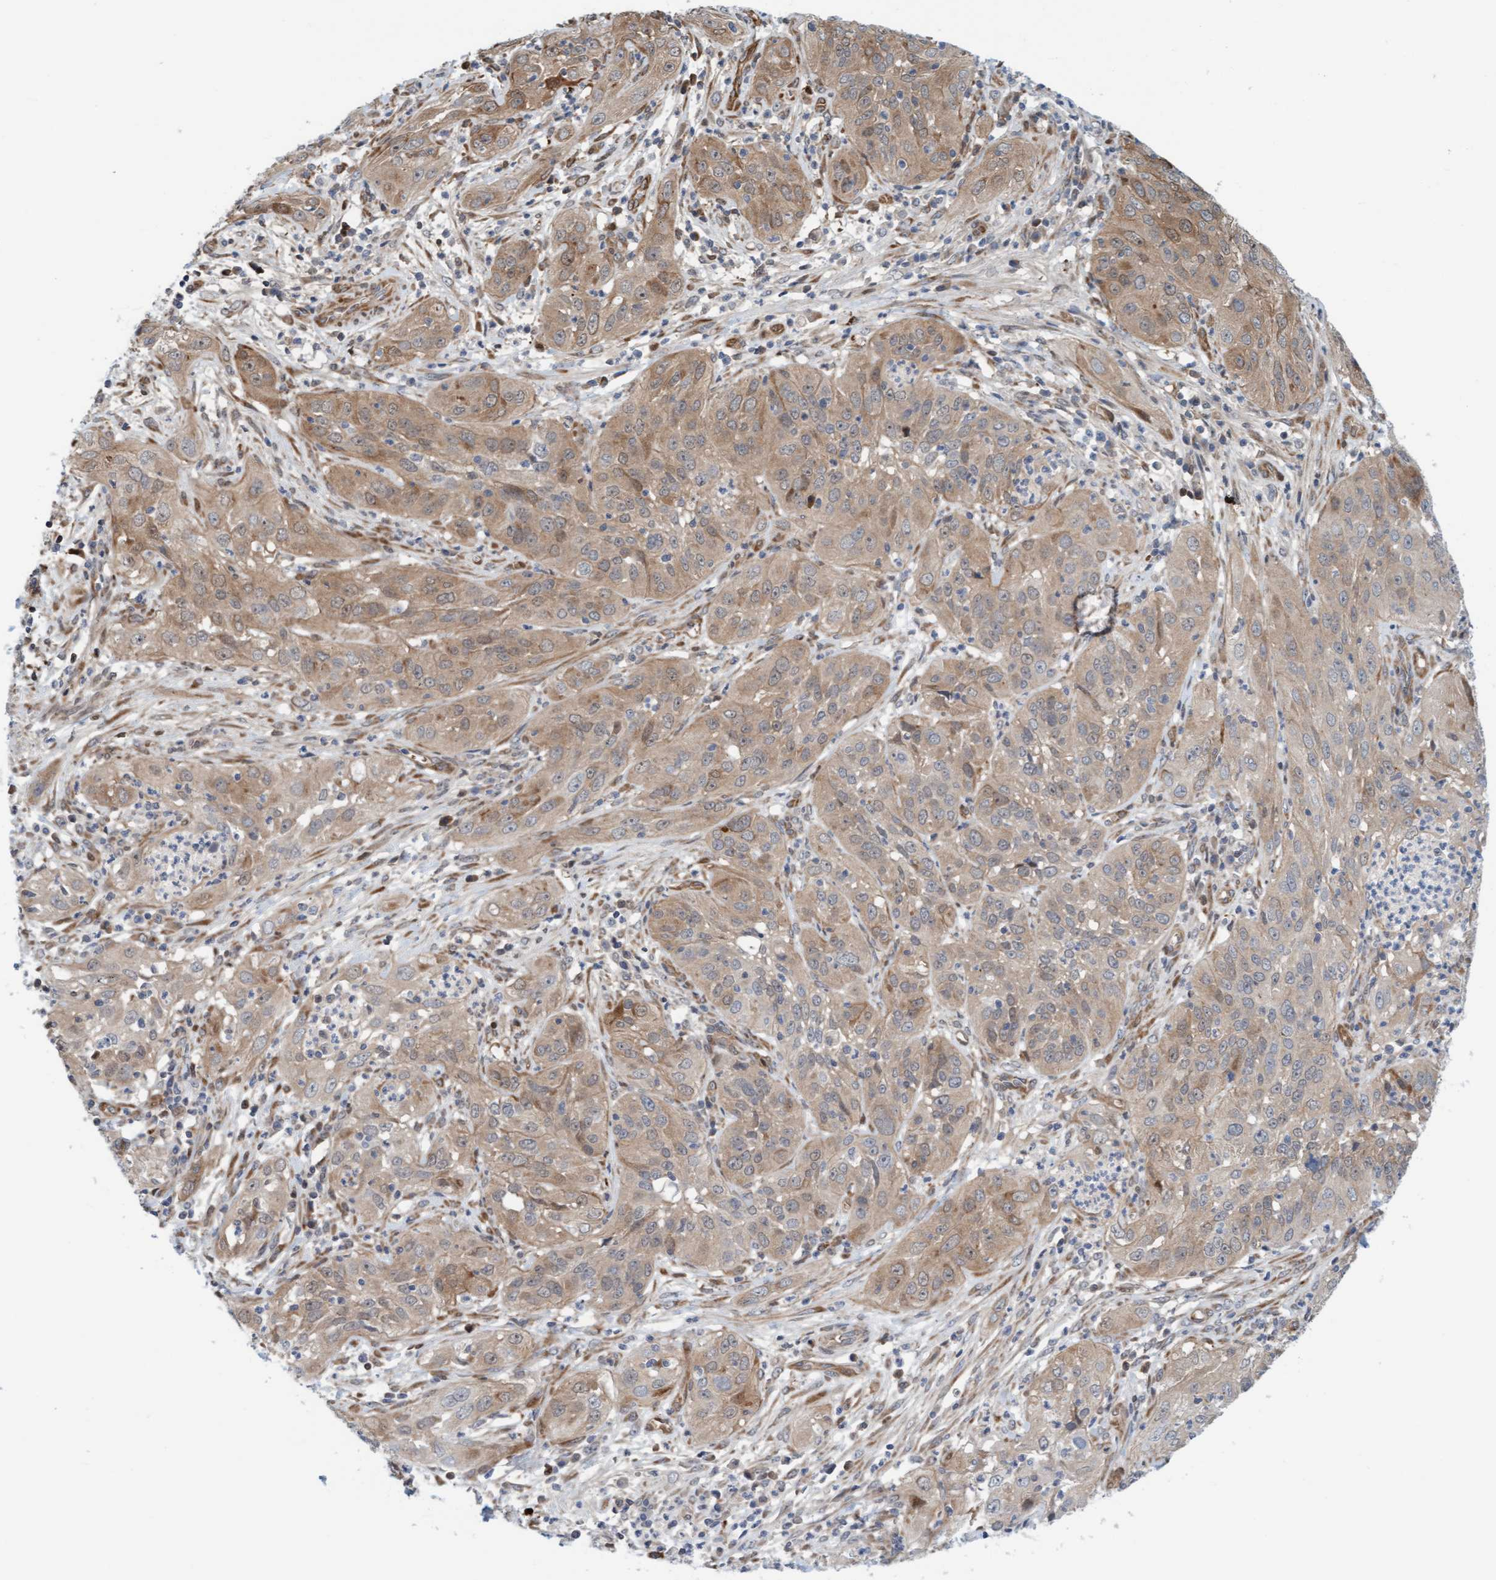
{"staining": {"intensity": "weak", "quantity": ">75%", "location": "cytoplasmic/membranous"}, "tissue": "cervical cancer", "cell_type": "Tumor cells", "image_type": "cancer", "snomed": [{"axis": "morphology", "description": "Squamous cell carcinoma, NOS"}, {"axis": "topography", "description": "Cervix"}], "caption": "About >75% of tumor cells in cervical cancer reveal weak cytoplasmic/membranous protein expression as visualized by brown immunohistochemical staining.", "gene": "EIF4EBP1", "patient": {"sex": "female", "age": 32}}